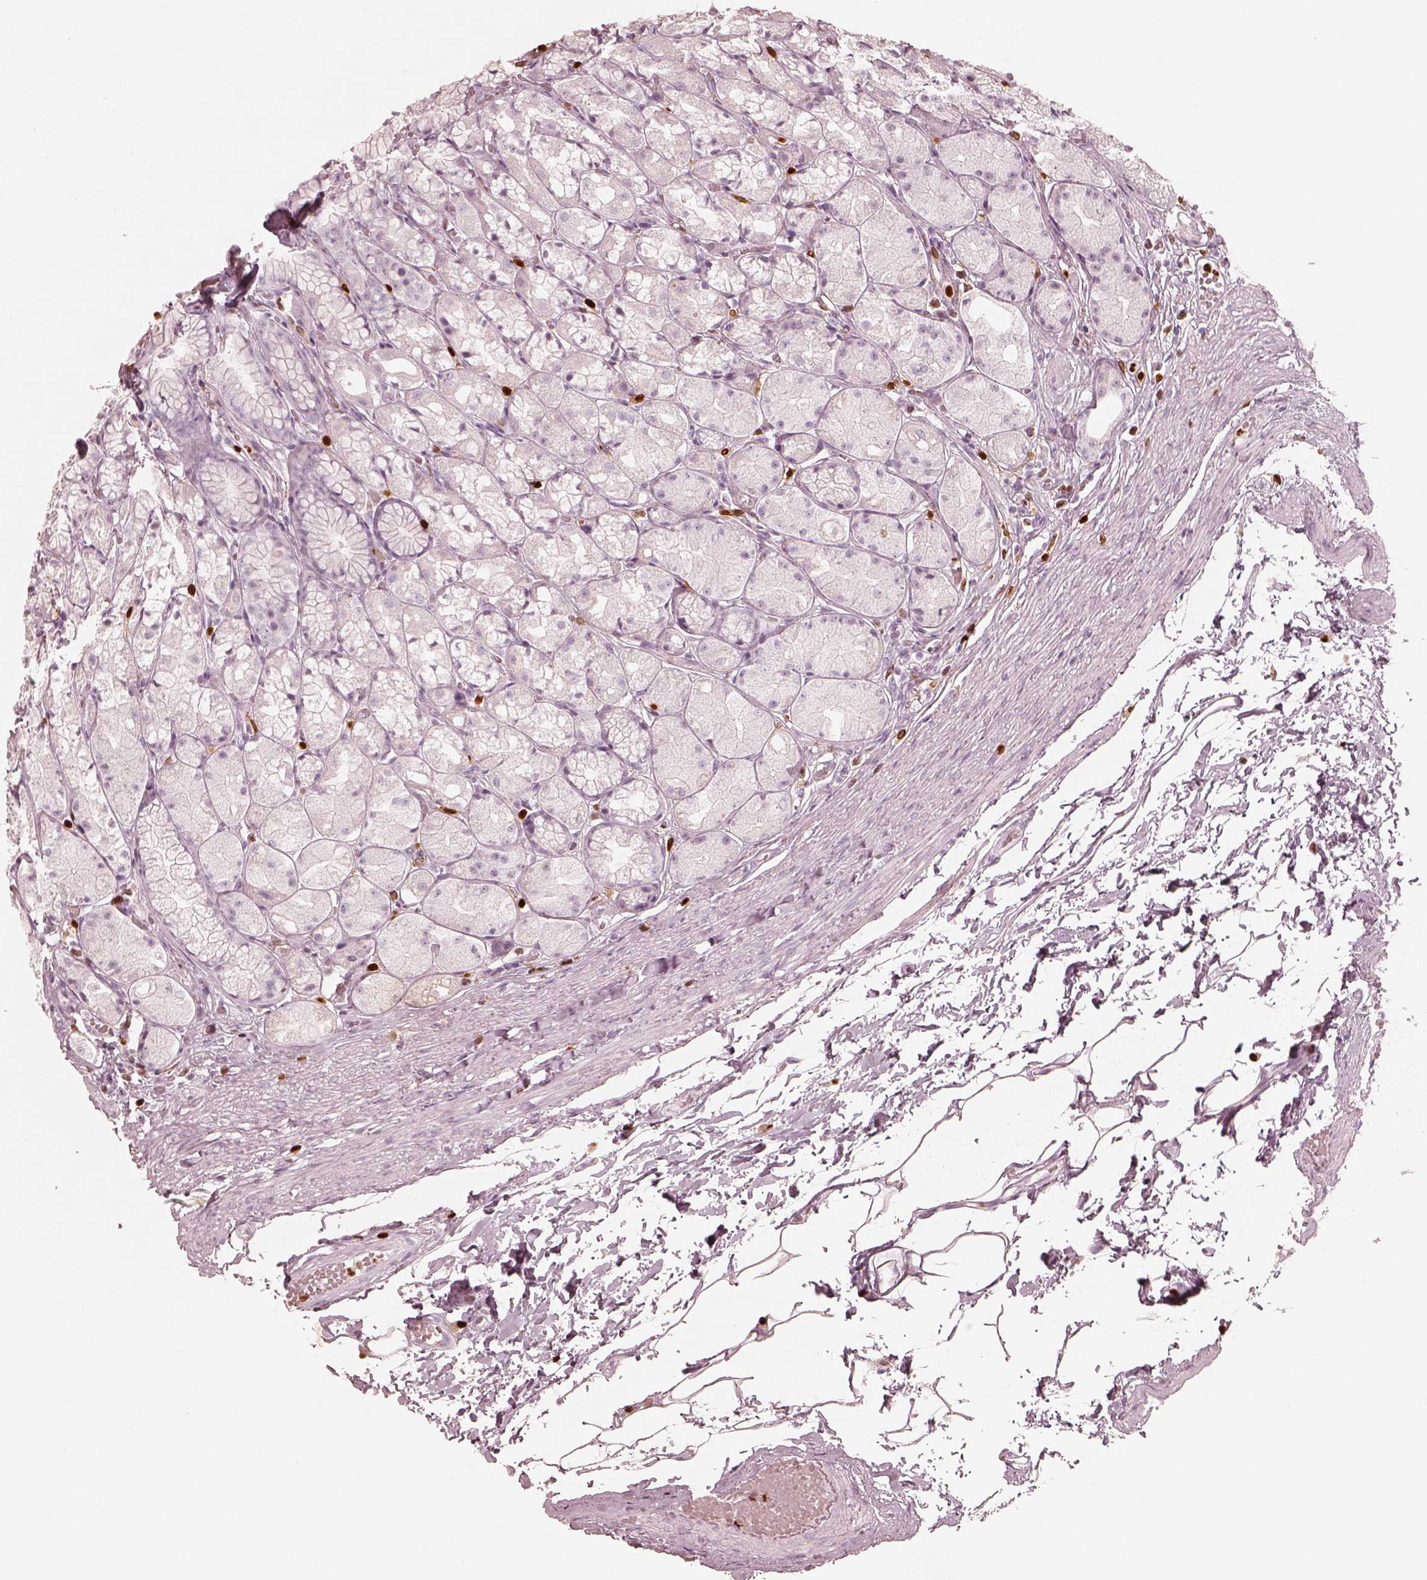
{"staining": {"intensity": "negative", "quantity": "none", "location": "none"}, "tissue": "stomach", "cell_type": "Glandular cells", "image_type": "normal", "snomed": [{"axis": "morphology", "description": "Normal tissue, NOS"}, {"axis": "topography", "description": "Stomach"}], "caption": "Histopathology image shows no protein expression in glandular cells of benign stomach. (DAB (3,3'-diaminobenzidine) immunohistochemistry (IHC) with hematoxylin counter stain).", "gene": "ALOX5", "patient": {"sex": "male", "age": 70}}